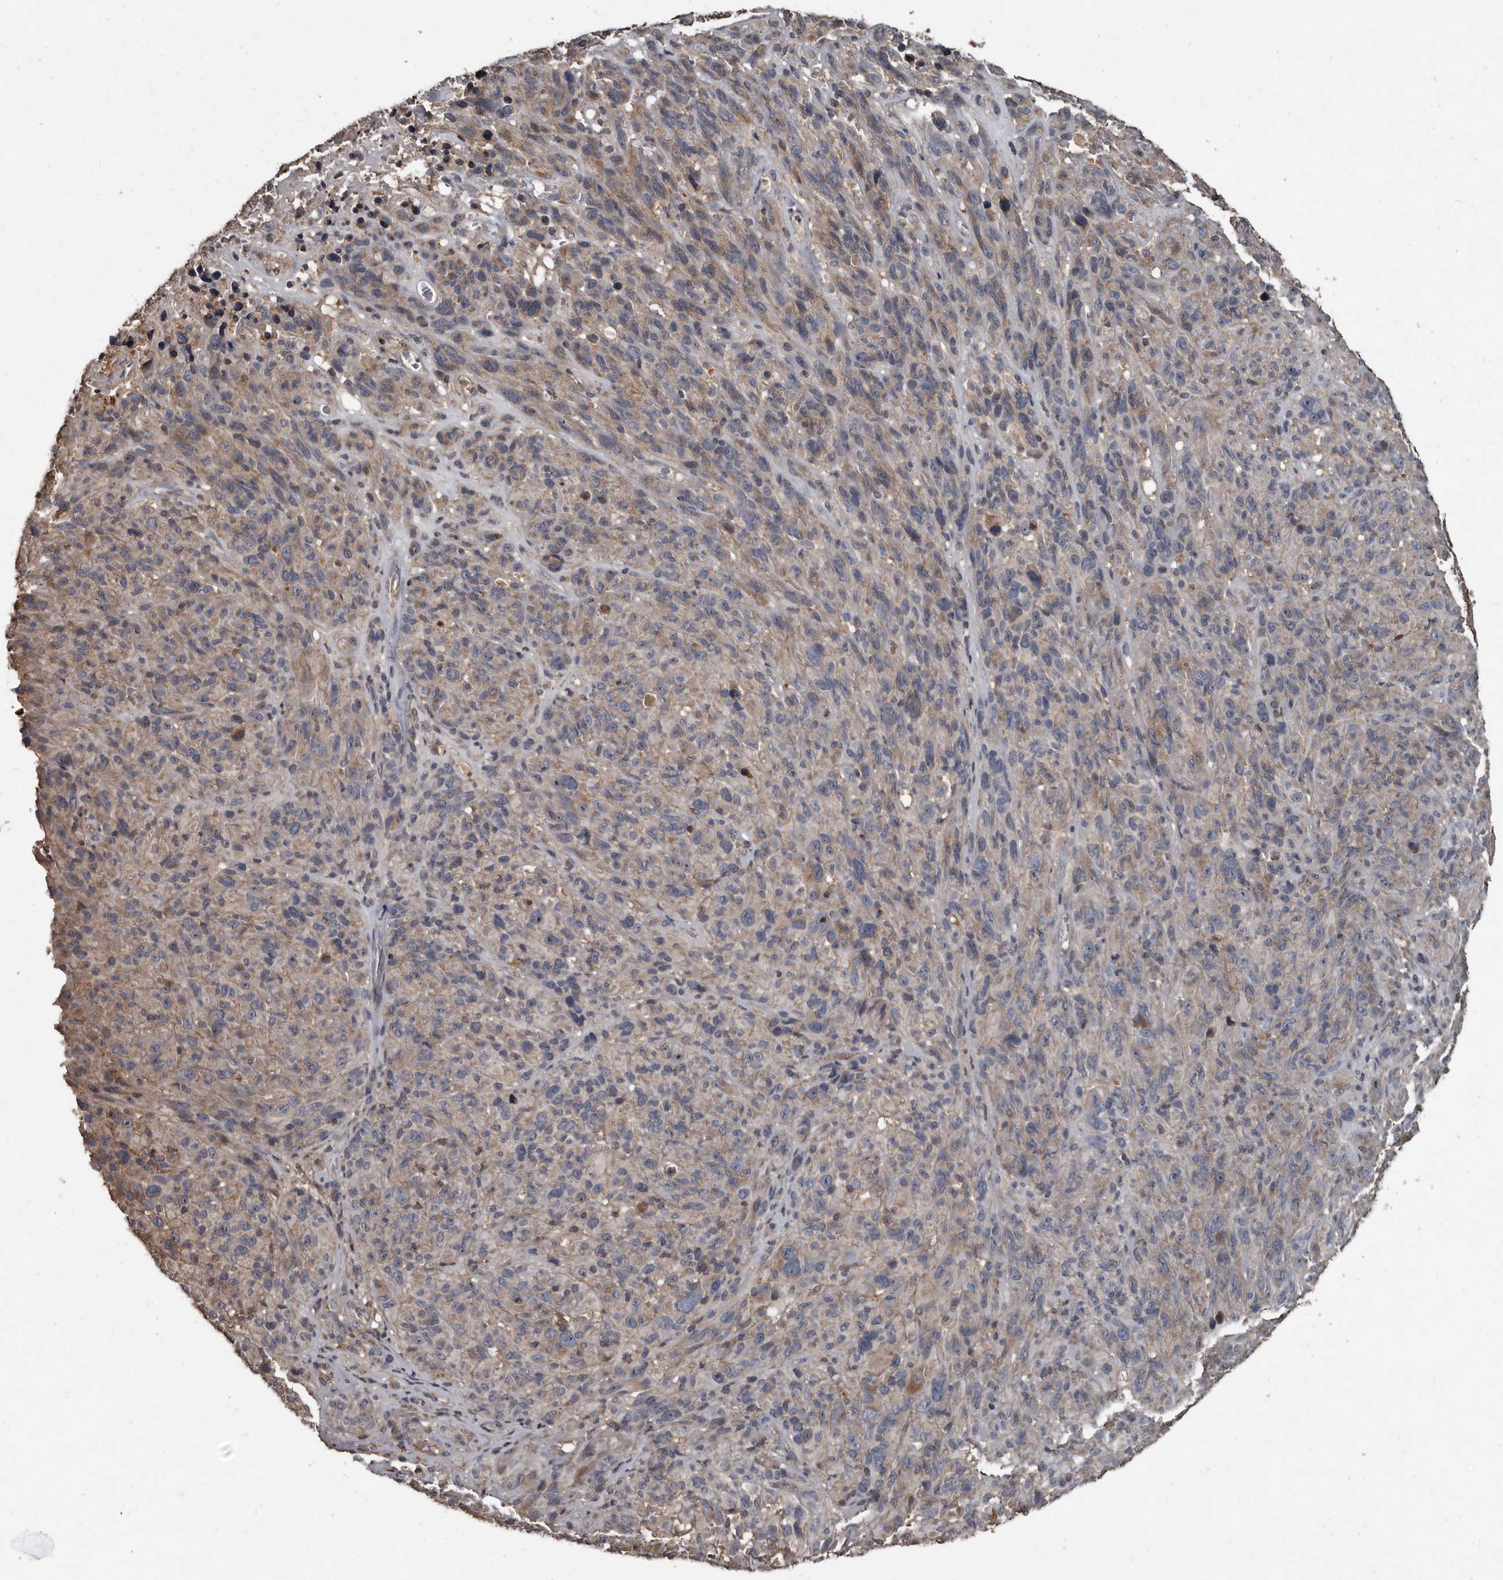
{"staining": {"intensity": "weak", "quantity": "<25%", "location": "cytoplasmic/membranous"}, "tissue": "melanoma", "cell_type": "Tumor cells", "image_type": "cancer", "snomed": [{"axis": "morphology", "description": "Malignant melanoma, NOS"}, {"axis": "topography", "description": "Skin of head"}], "caption": "Micrograph shows no protein expression in tumor cells of malignant melanoma tissue. Nuclei are stained in blue.", "gene": "GREB1", "patient": {"sex": "male", "age": 96}}